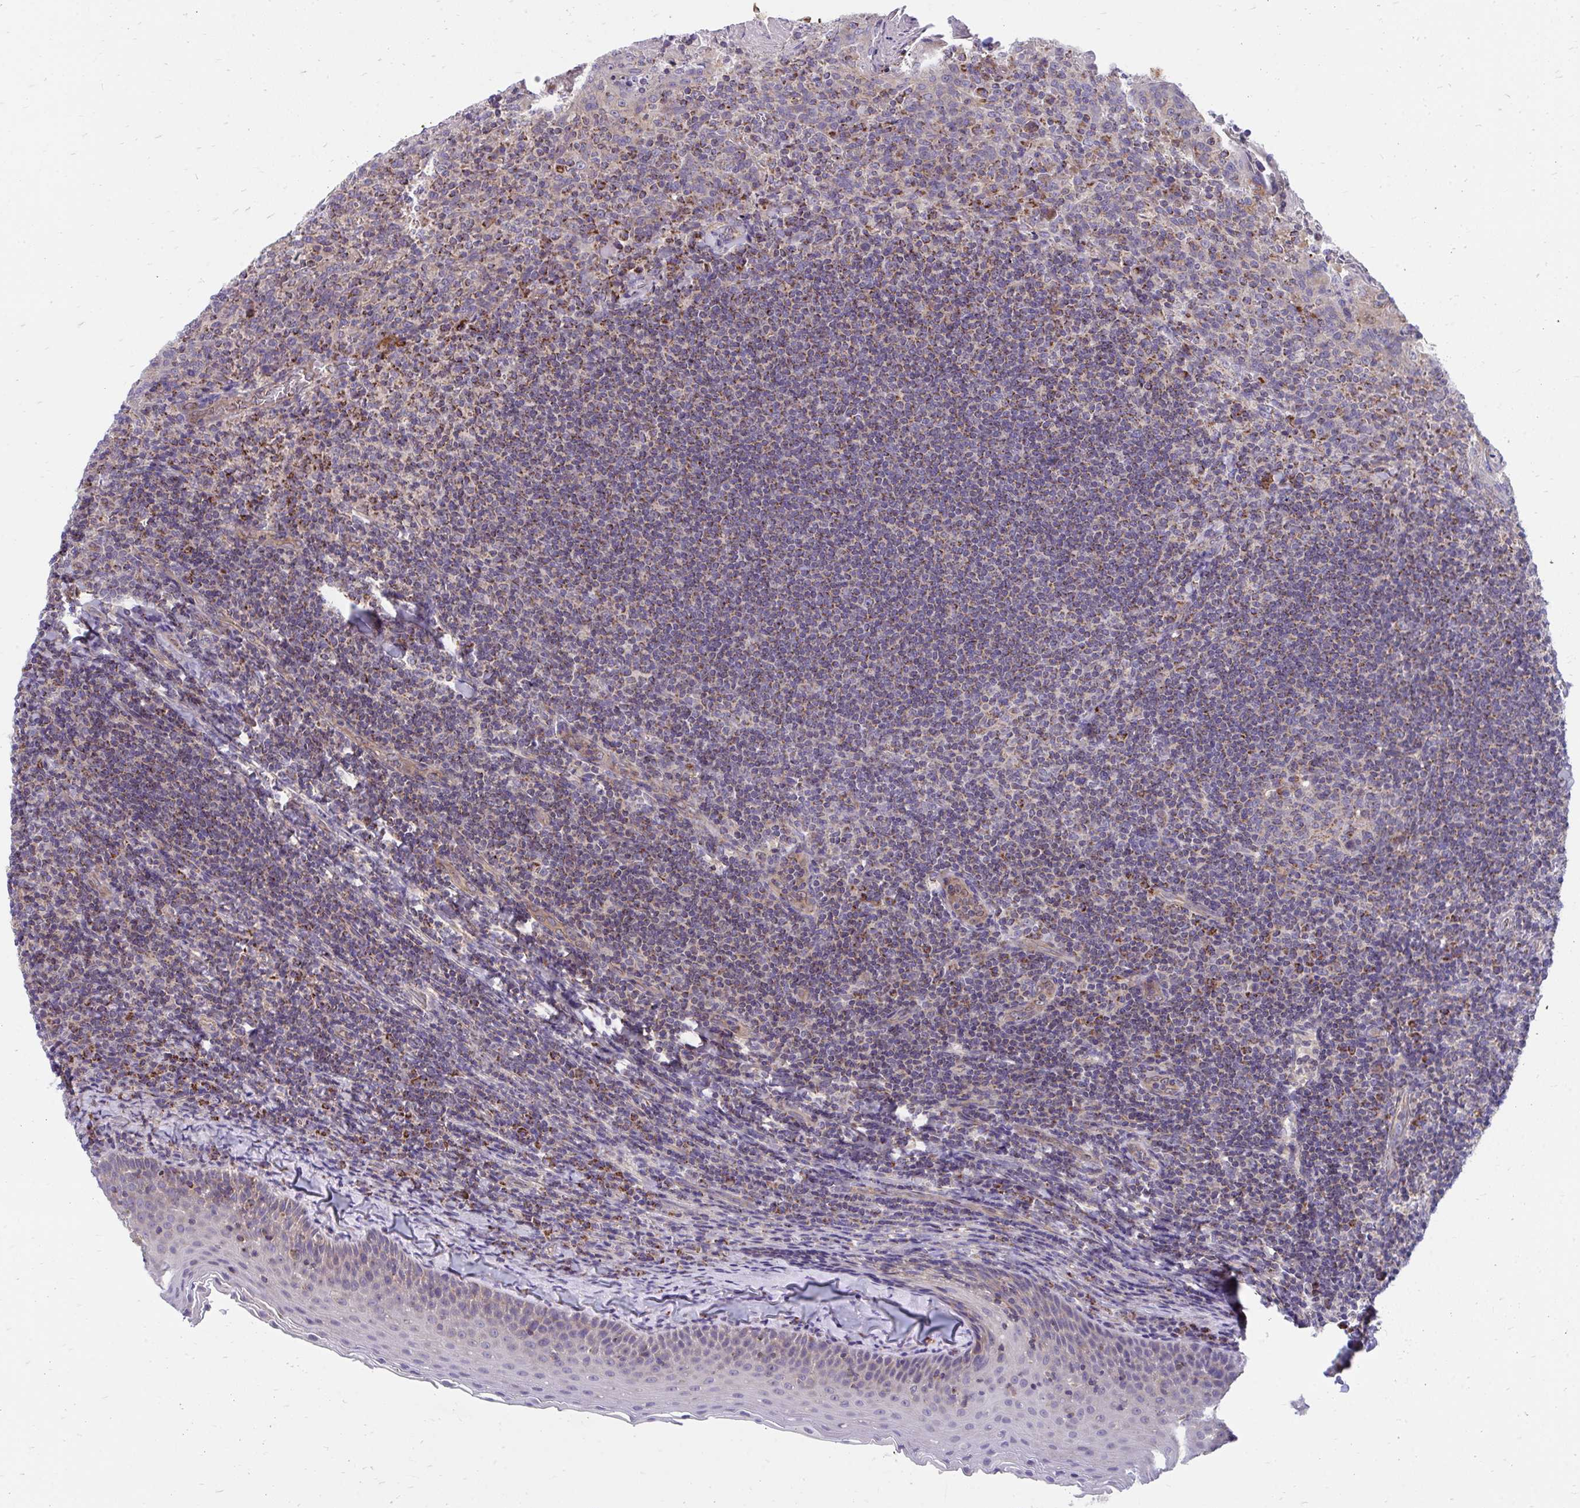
{"staining": {"intensity": "strong", "quantity": "<25%", "location": "cytoplasmic/membranous"}, "tissue": "tonsil", "cell_type": "Germinal center cells", "image_type": "normal", "snomed": [{"axis": "morphology", "description": "Normal tissue, NOS"}, {"axis": "topography", "description": "Tonsil"}], "caption": "Protein expression analysis of normal human tonsil reveals strong cytoplasmic/membranous expression in about <25% of germinal center cells. The staining was performed using DAB (3,3'-diaminobenzidine) to visualize the protein expression in brown, while the nuclei were stained in blue with hematoxylin (Magnification: 20x).", "gene": "FHIP1B", "patient": {"sex": "female", "age": 10}}